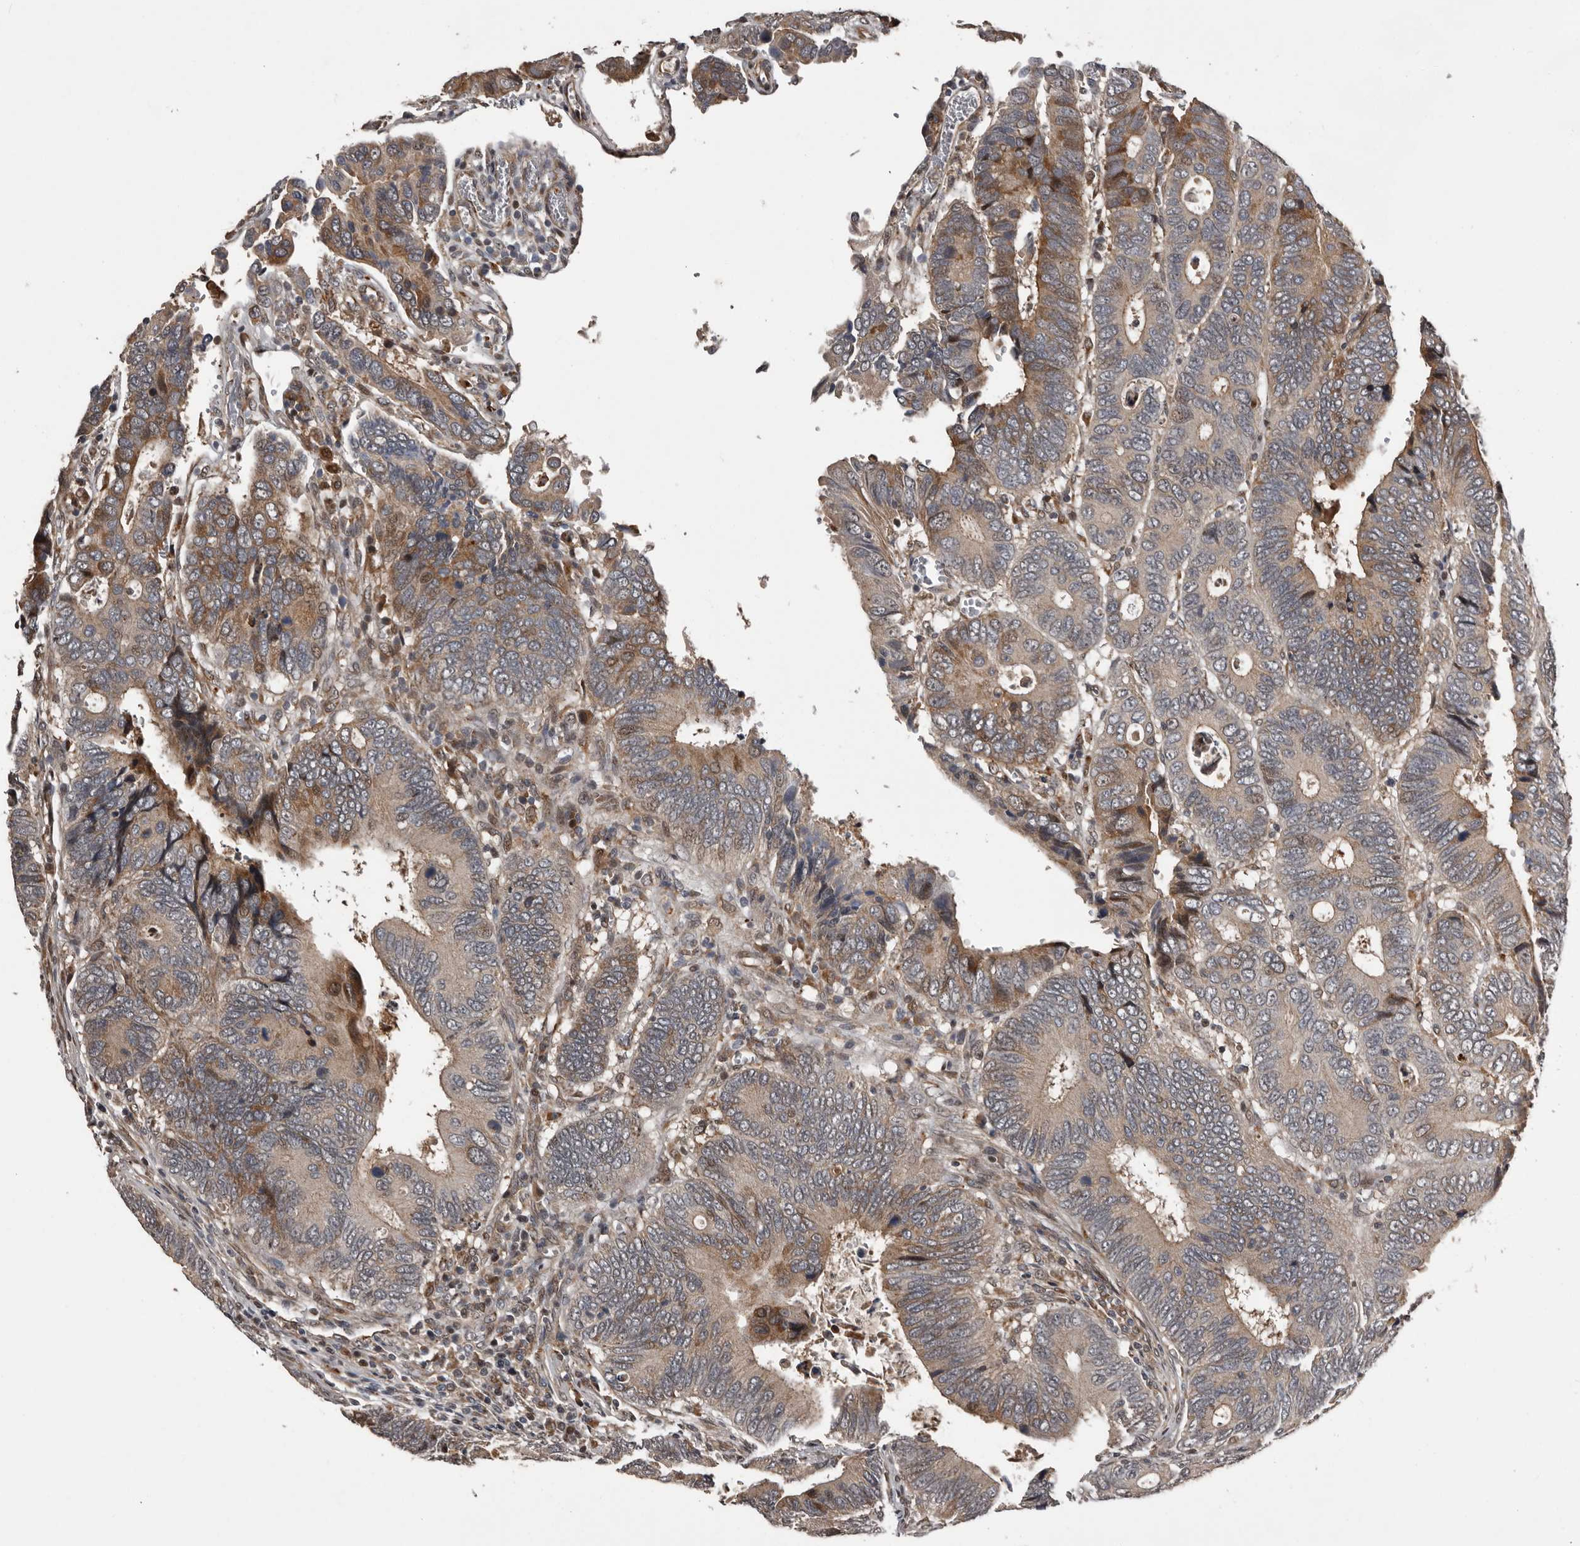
{"staining": {"intensity": "moderate", "quantity": "<25%", "location": "cytoplasmic/membranous"}, "tissue": "colorectal cancer", "cell_type": "Tumor cells", "image_type": "cancer", "snomed": [{"axis": "morphology", "description": "Adenocarcinoma, NOS"}, {"axis": "topography", "description": "Colon"}], "caption": "Immunohistochemical staining of adenocarcinoma (colorectal) shows moderate cytoplasmic/membranous protein positivity in approximately <25% of tumor cells.", "gene": "SERTAD4", "patient": {"sex": "male", "age": 72}}